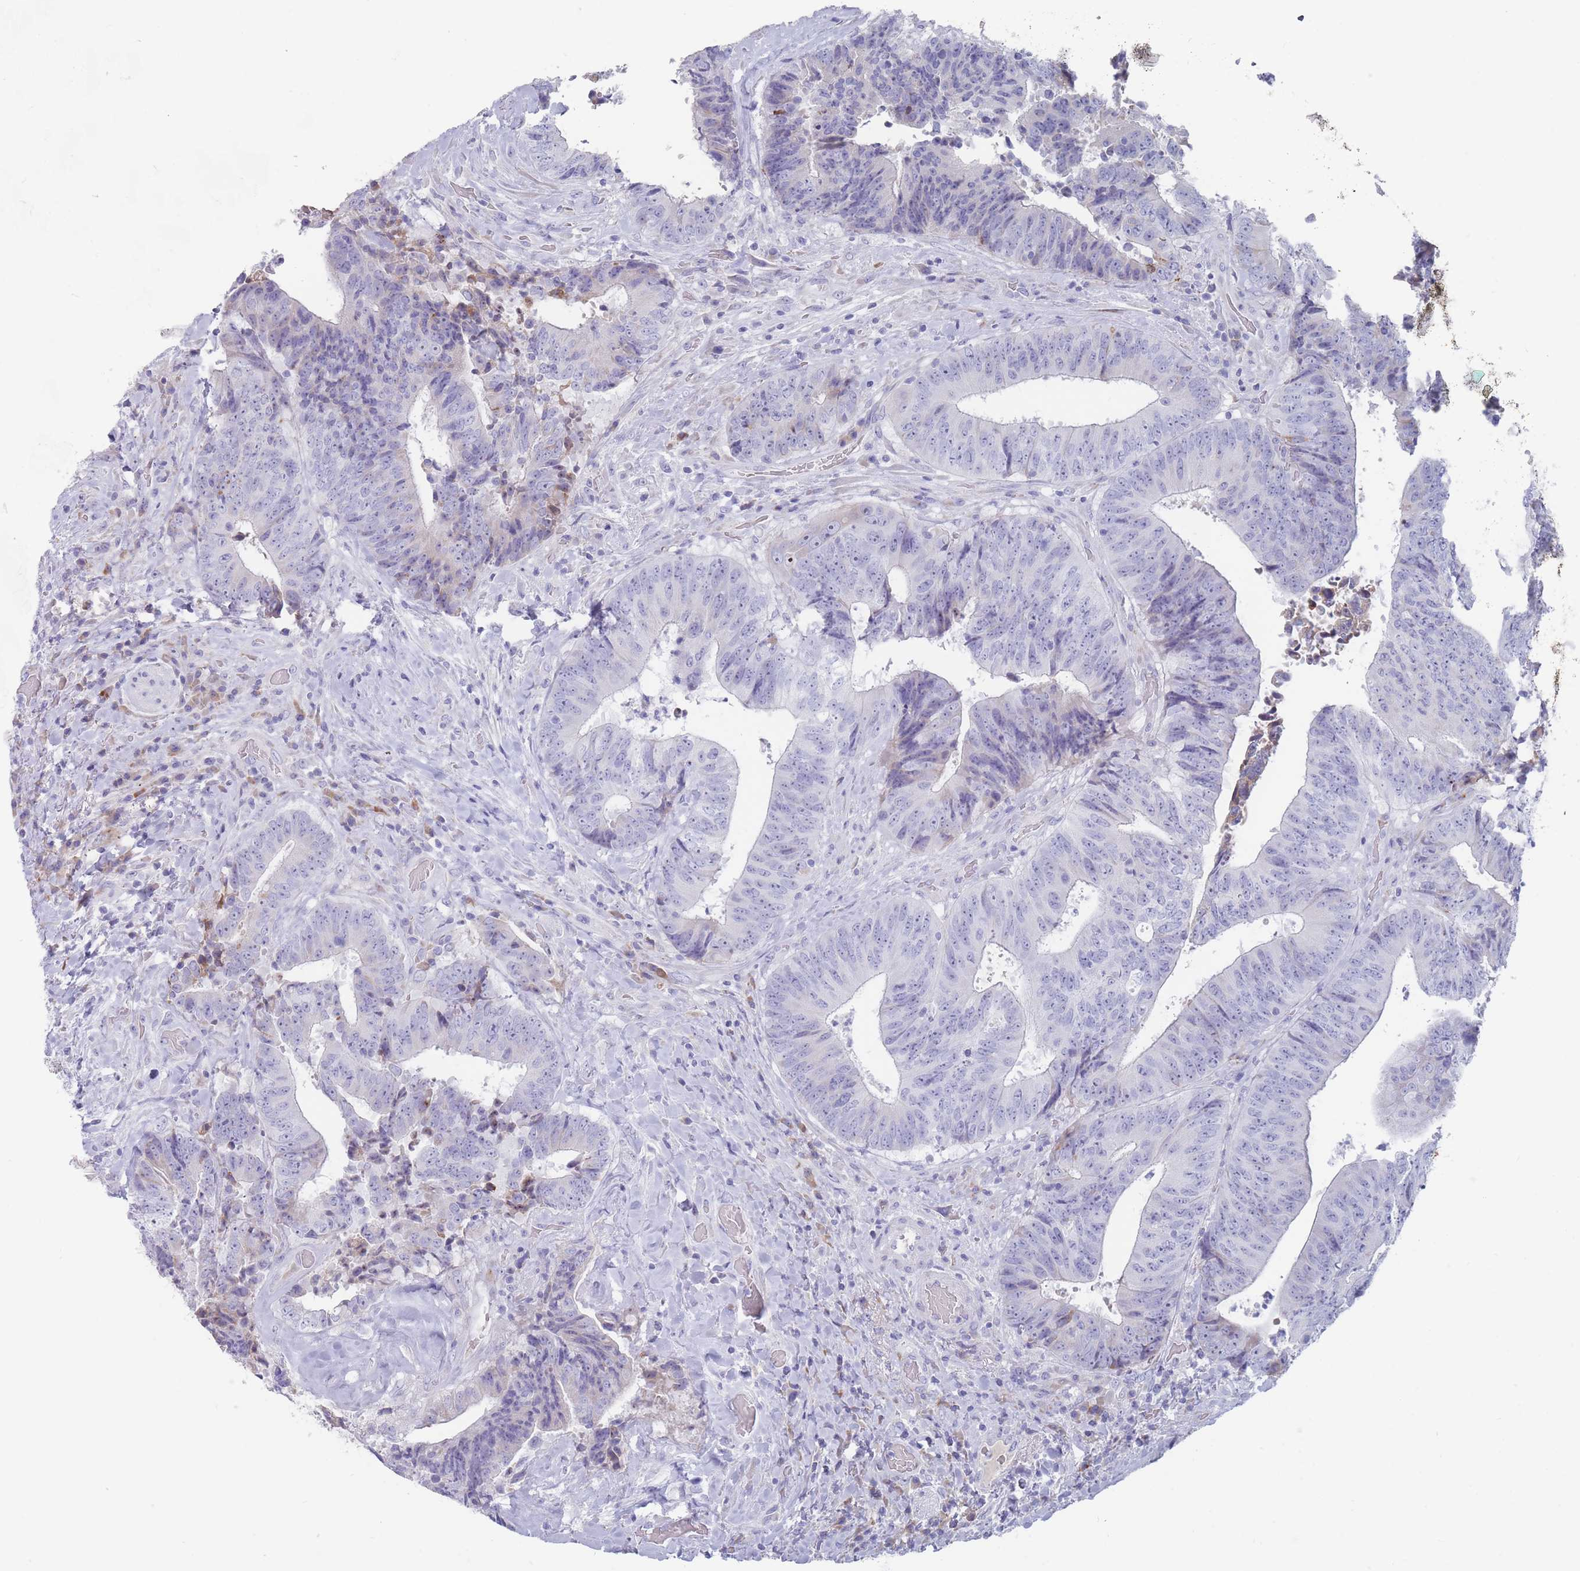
{"staining": {"intensity": "negative", "quantity": "none", "location": "none"}, "tissue": "colorectal cancer", "cell_type": "Tumor cells", "image_type": "cancer", "snomed": [{"axis": "morphology", "description": "Adenocarcinoma, NOS"}, {"axis": "topography", "description": "Rectum"}], "caption": "Protein analysis of colorectal cancer (adenocarcinoma) exhibits no significant expression in tumor cells.", "gene": "ST8SIA5", "patient": {"sex": "male", "age": 72}}